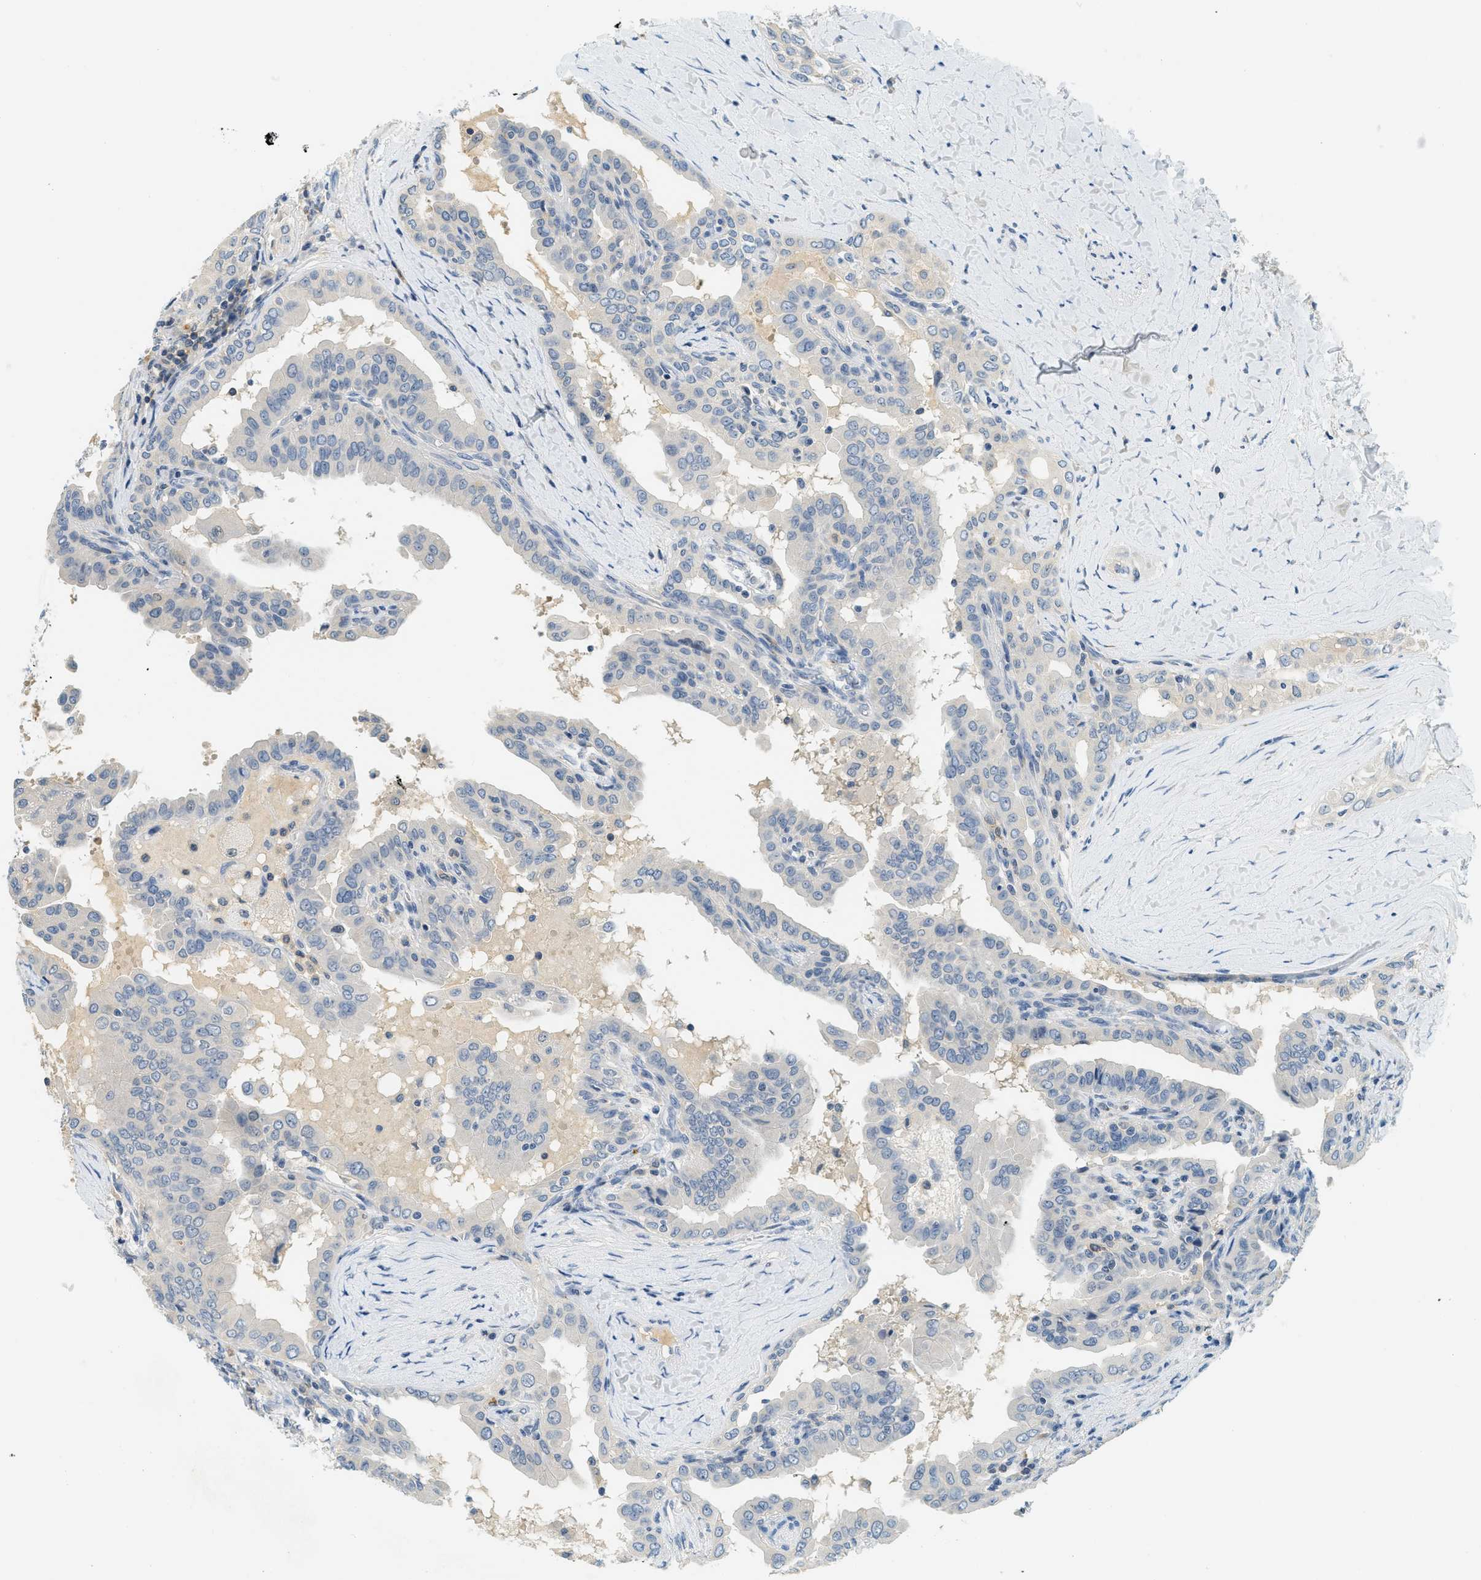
{"staining": {"intensity": "negative", "quantity": "none", "location": "none"}, "tissue": "thyroid cancer", "cell_type": "Tumor cells", "image_type": "cancer", "snomed": [{"axis": "morphology", "description": "Papillary adenocarcinoma, NOS"}, {"axis": "topography", "description": "Thyroid gland"}], "caption": "Protein analysis of papillary adenocarcinoma (thyroid) reveals no significant positivity in tumor cells.", "gene": "RASGRP2", "patient": {"sex": "male", "age": 33}}